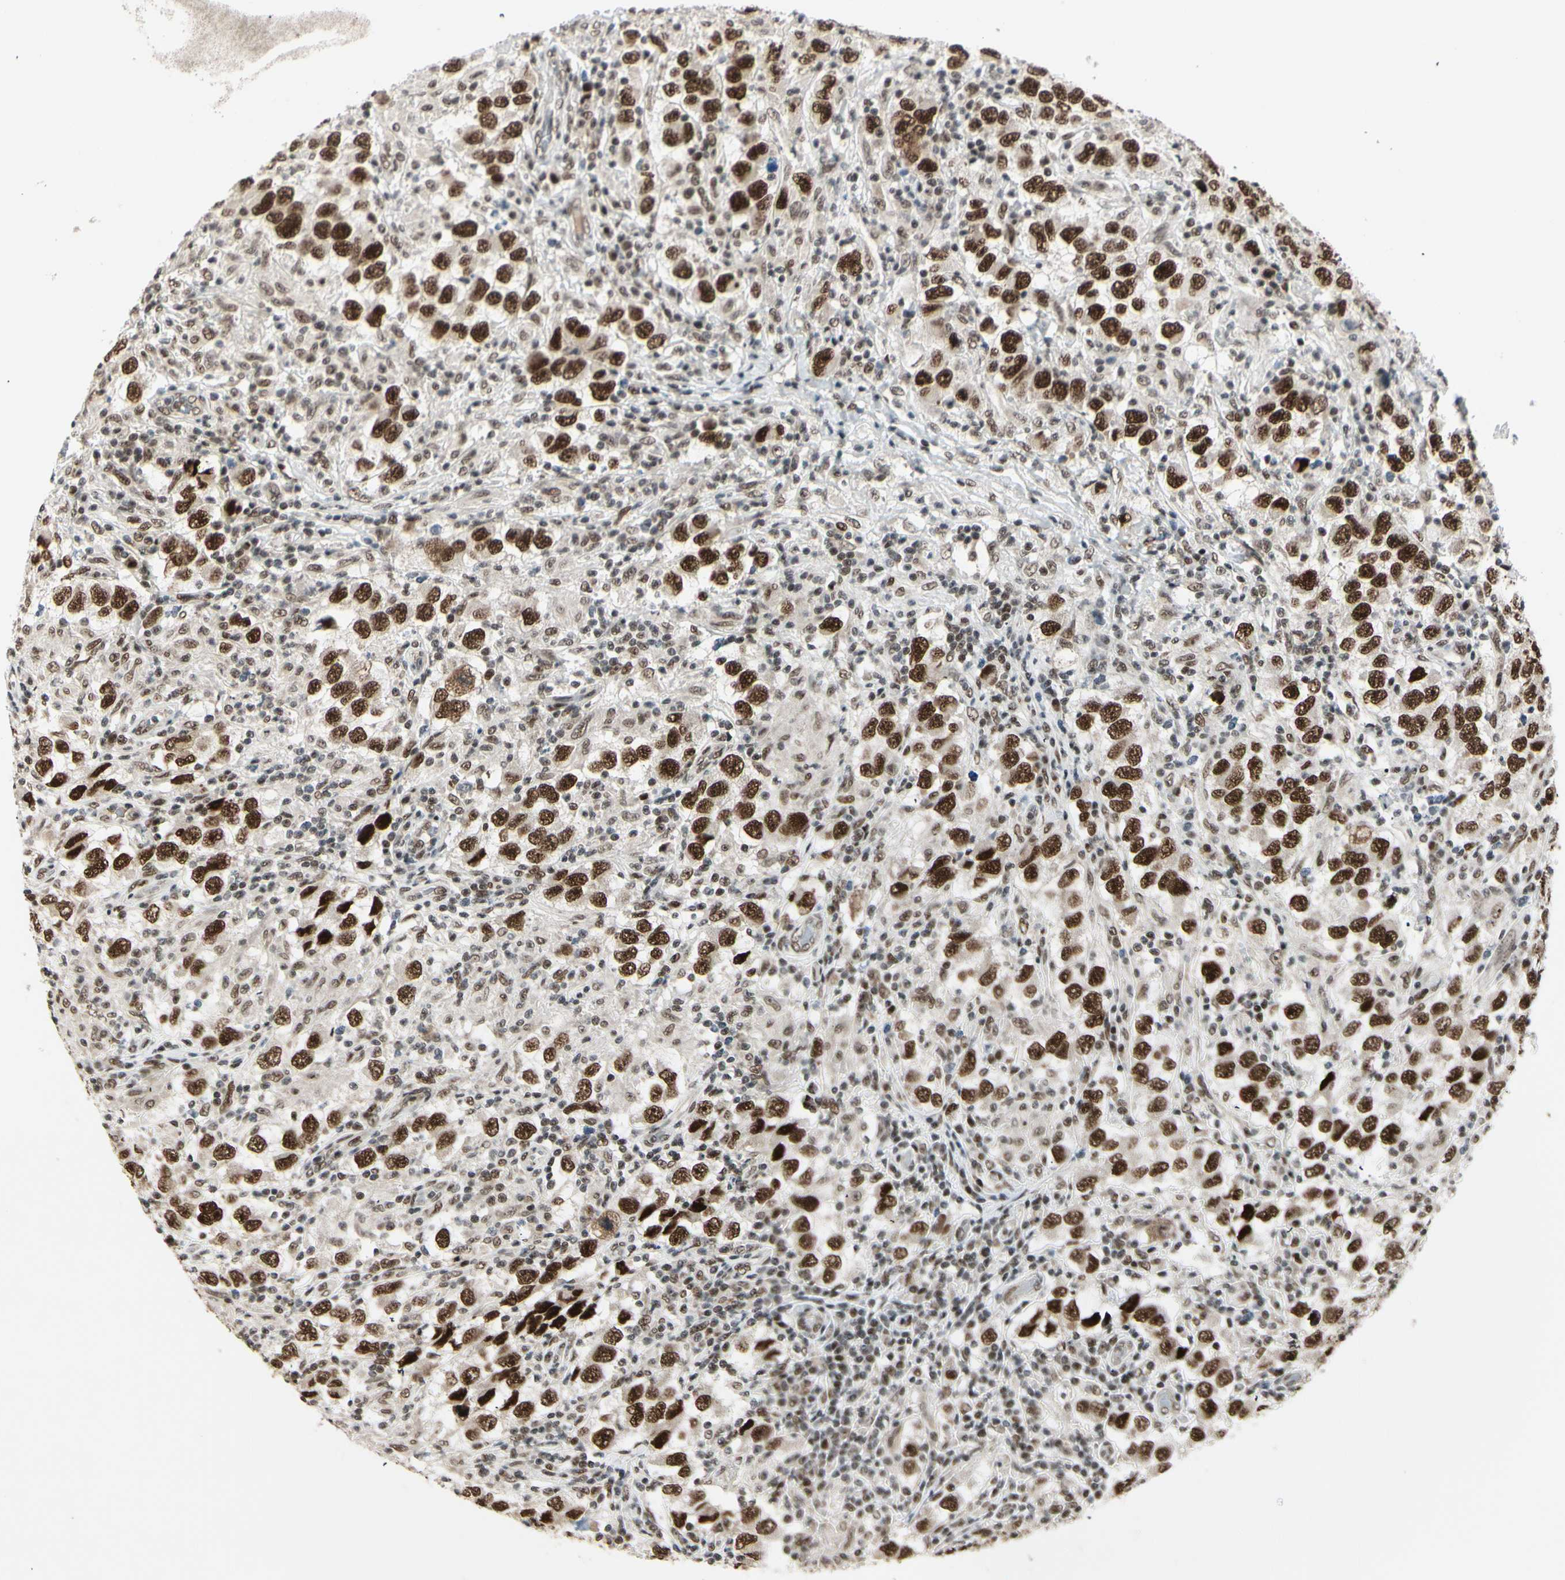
{"staining": {"intensity": "strong", "quantity": ">75%", "location": "nuclear"}, "tissue": "testis cancer", "cell_type": "Tumor cells", "image_type": "cancer", "snomed": [{"axis": "morphology", "description": "Carcinoma, Embryonal, NOS"}, {"axis": "topography", "description": "Testis"}], "caption": "The histopathology image displays immunohistochemical staining of testis cancer (embryonal carcinoma). There is strong nuclear expression is appreciated in approximately >75% of tumor cells.", "gene": "CHAMP1", "patient": {"sex": "male", "age": 21}}